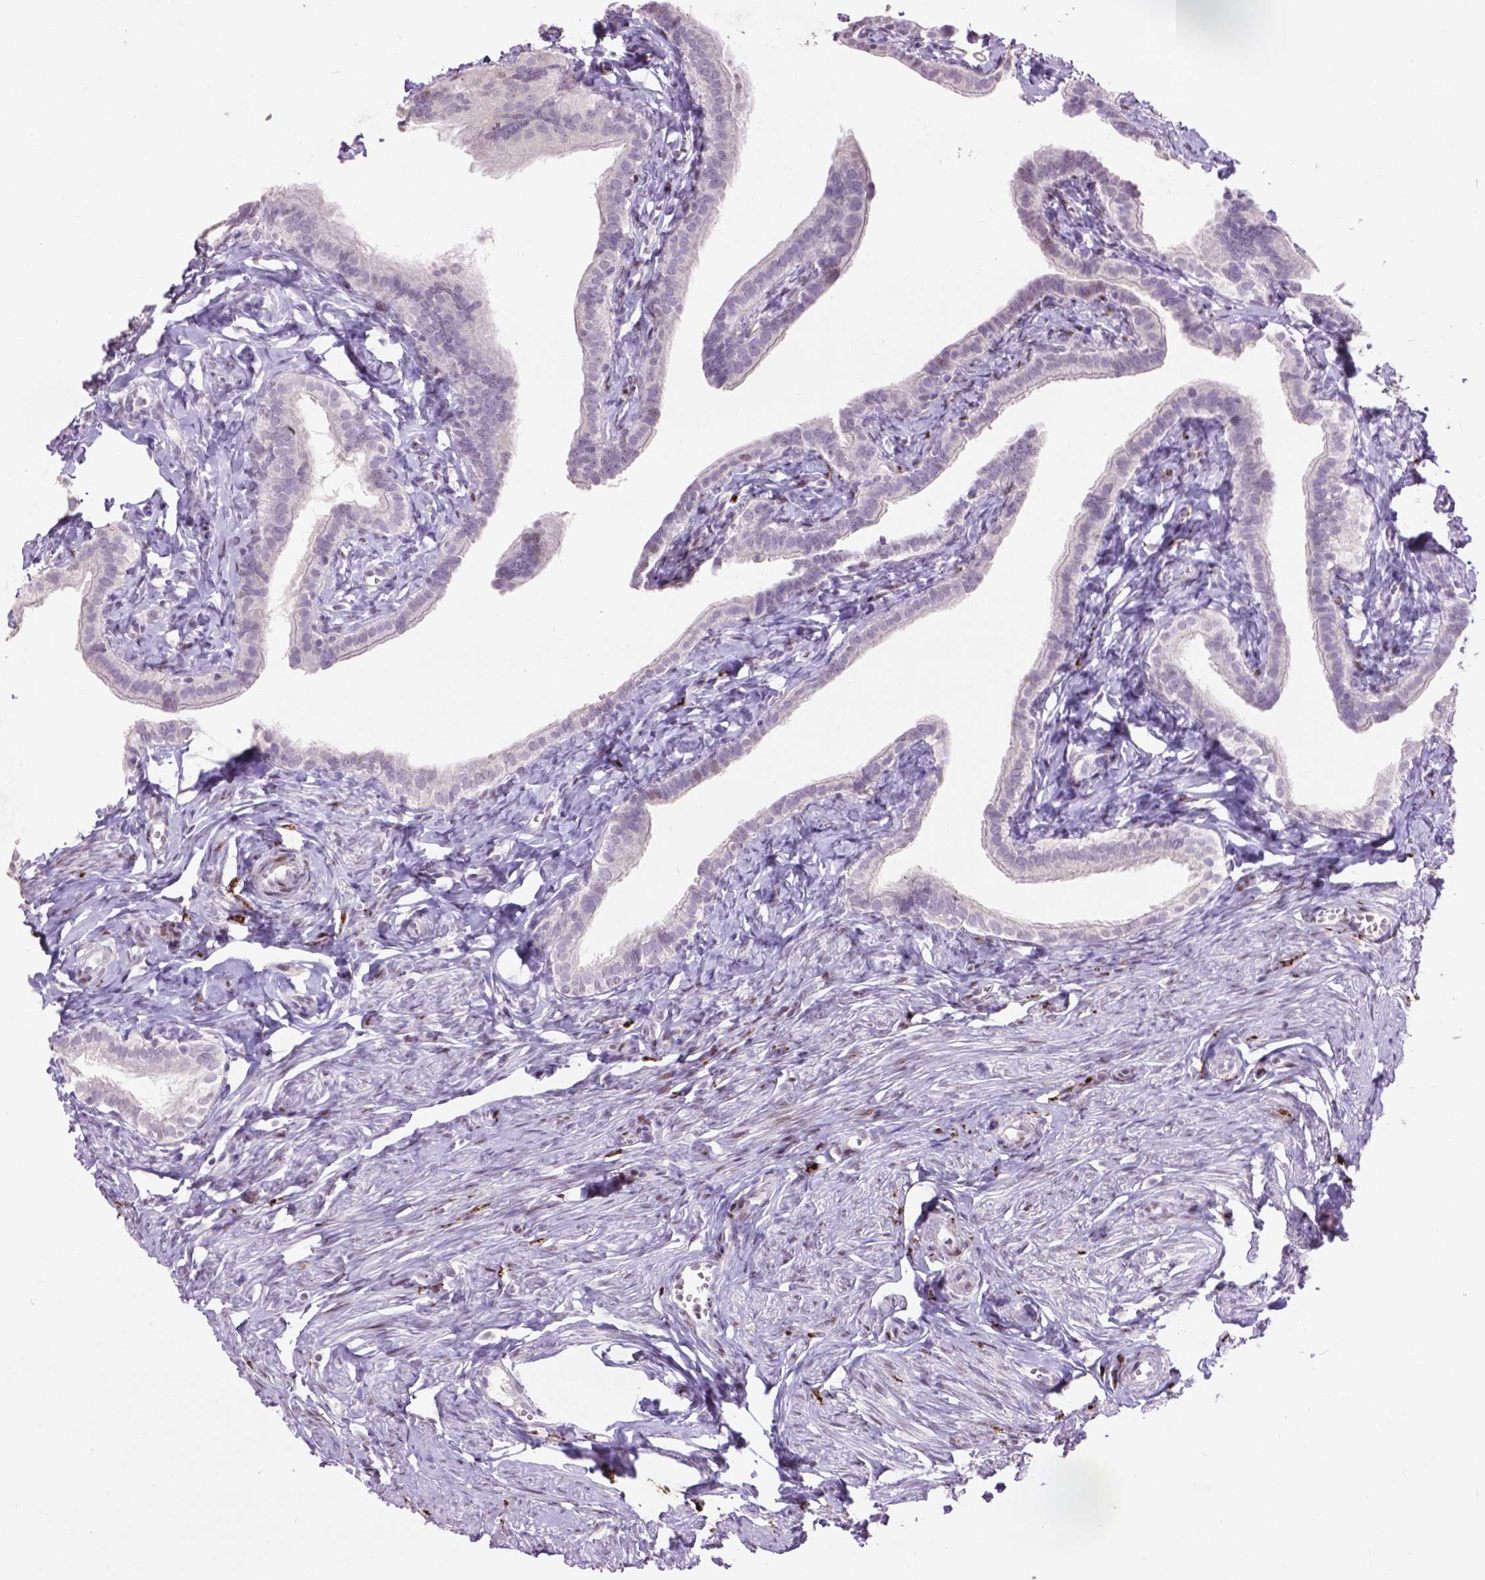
{"staining": {"intensity": "negative", "quantity": "none", "location": "none"}, "tissue": "fallopian tube", "cell_type": "Glandular cells", "image_type": "normal", "snomed": [{"axis": "morphology", "description": "Normal tissue, NOS"}, {"axis": "topography", "description": "Fallopian tube"}], "caption": "High power microscopy photomicrograph of an immunohistochemistry histopathology image of benign fallopian tube, revealing no significant staining in glandular cells. (Brightfield microscopy of DAB immunohistochemistry (IHC) at high magnification).", "gene": "TH", "patient": {"sex": "female", "age": 41}}